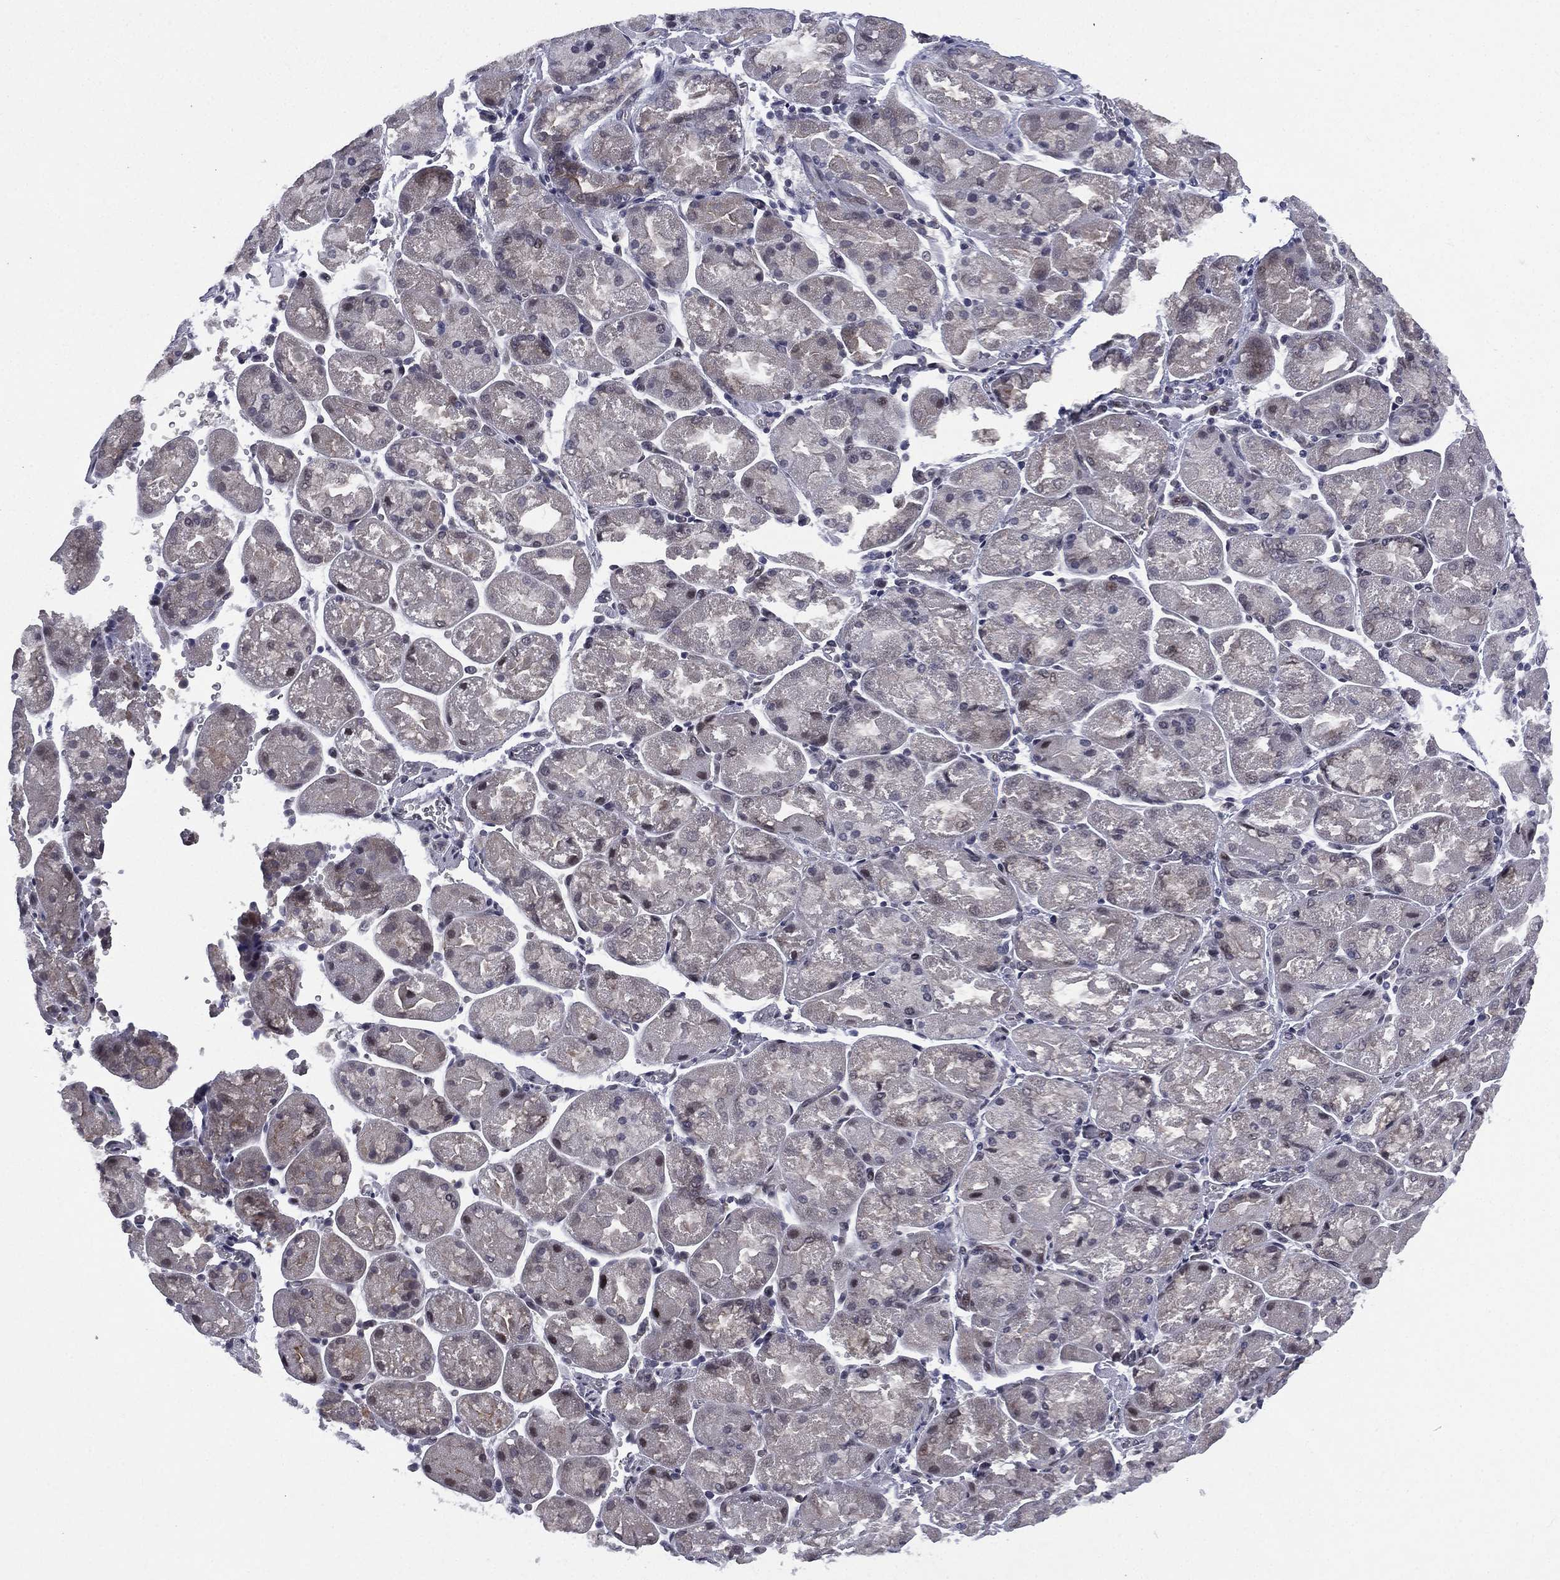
{"staining": {"intensity": "negative", "quantity": "none", "location": "none"}, "tissue": "stomach cancer", "cell_type": "Tumor cells", "image_type": "cancer", "snomed": [{"axis": "morphology", "description": "Adenocarcinoma, NOS"}, {"axis": "topography", "description": "Stomach"}], "caption": "Immunohistochemistry of human adenocarcinoma (stomach) exhibits no positivity in tumor cells.", "gene": "ACTRT2", "patient": {"sex": "female", "age": 57}}